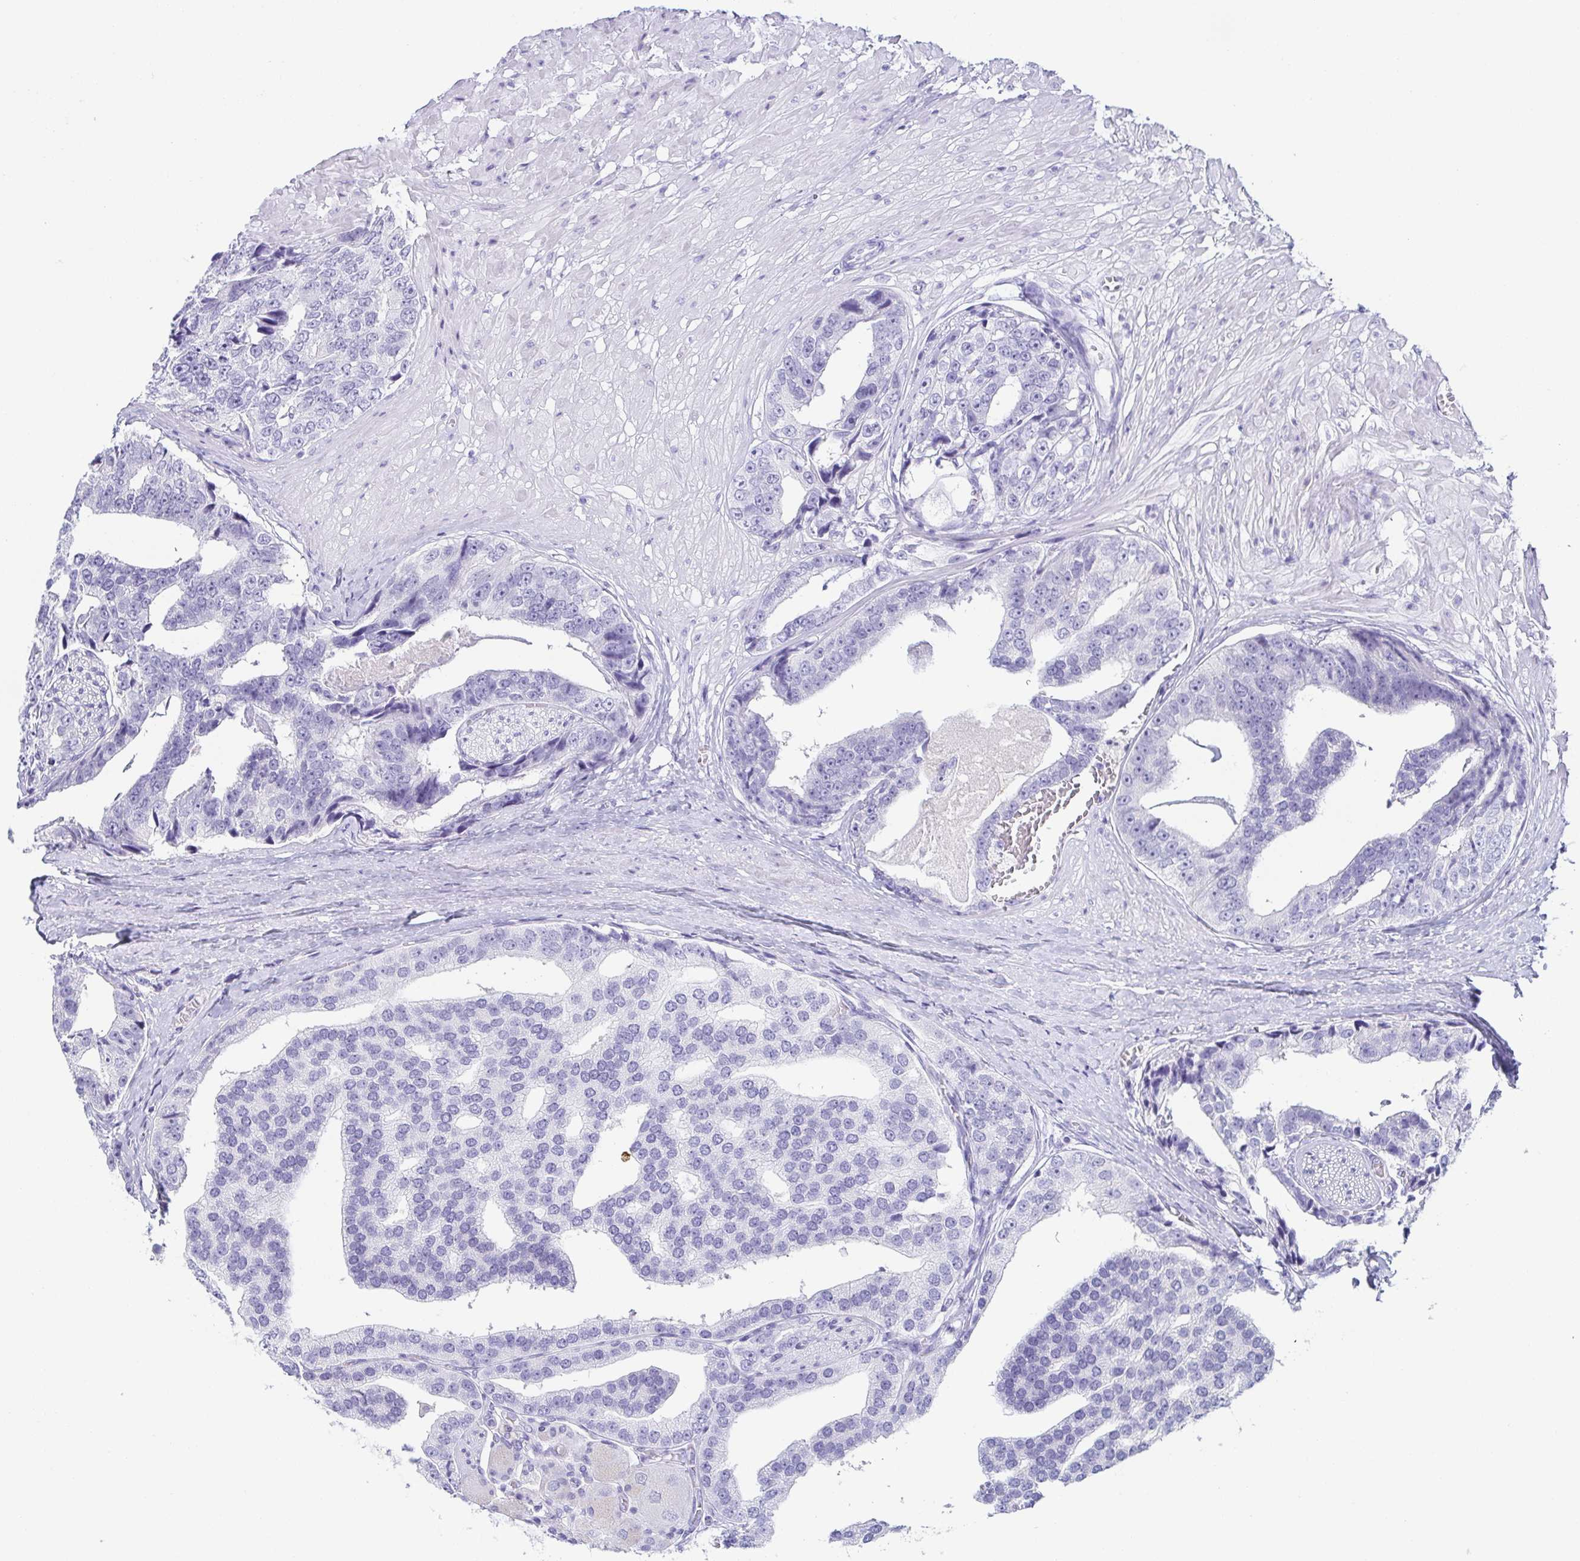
{"staining": {"intensity": "negative", "quantity": "none", "location": "none"}, "tissue": "prostate cancer", "cell_type": "Tumor cells", "image_type": "cancer", "snomed": [{"axis": "morphology", "description": "Adenocarcinoma, High grade"}, {"axis": "topography", "description": "Prostate"}], "caption": "Tumor cells show no significant positivity in high-grade adenocarcinoma (prostate). The staining was performed using DAB to visualize the protein expression in brown, while the nuclei were stained in blue with hematoxylin (Magnification: 20x).", "gene": "ZG16B", "patient": {"sex": "male", "age": 71}}